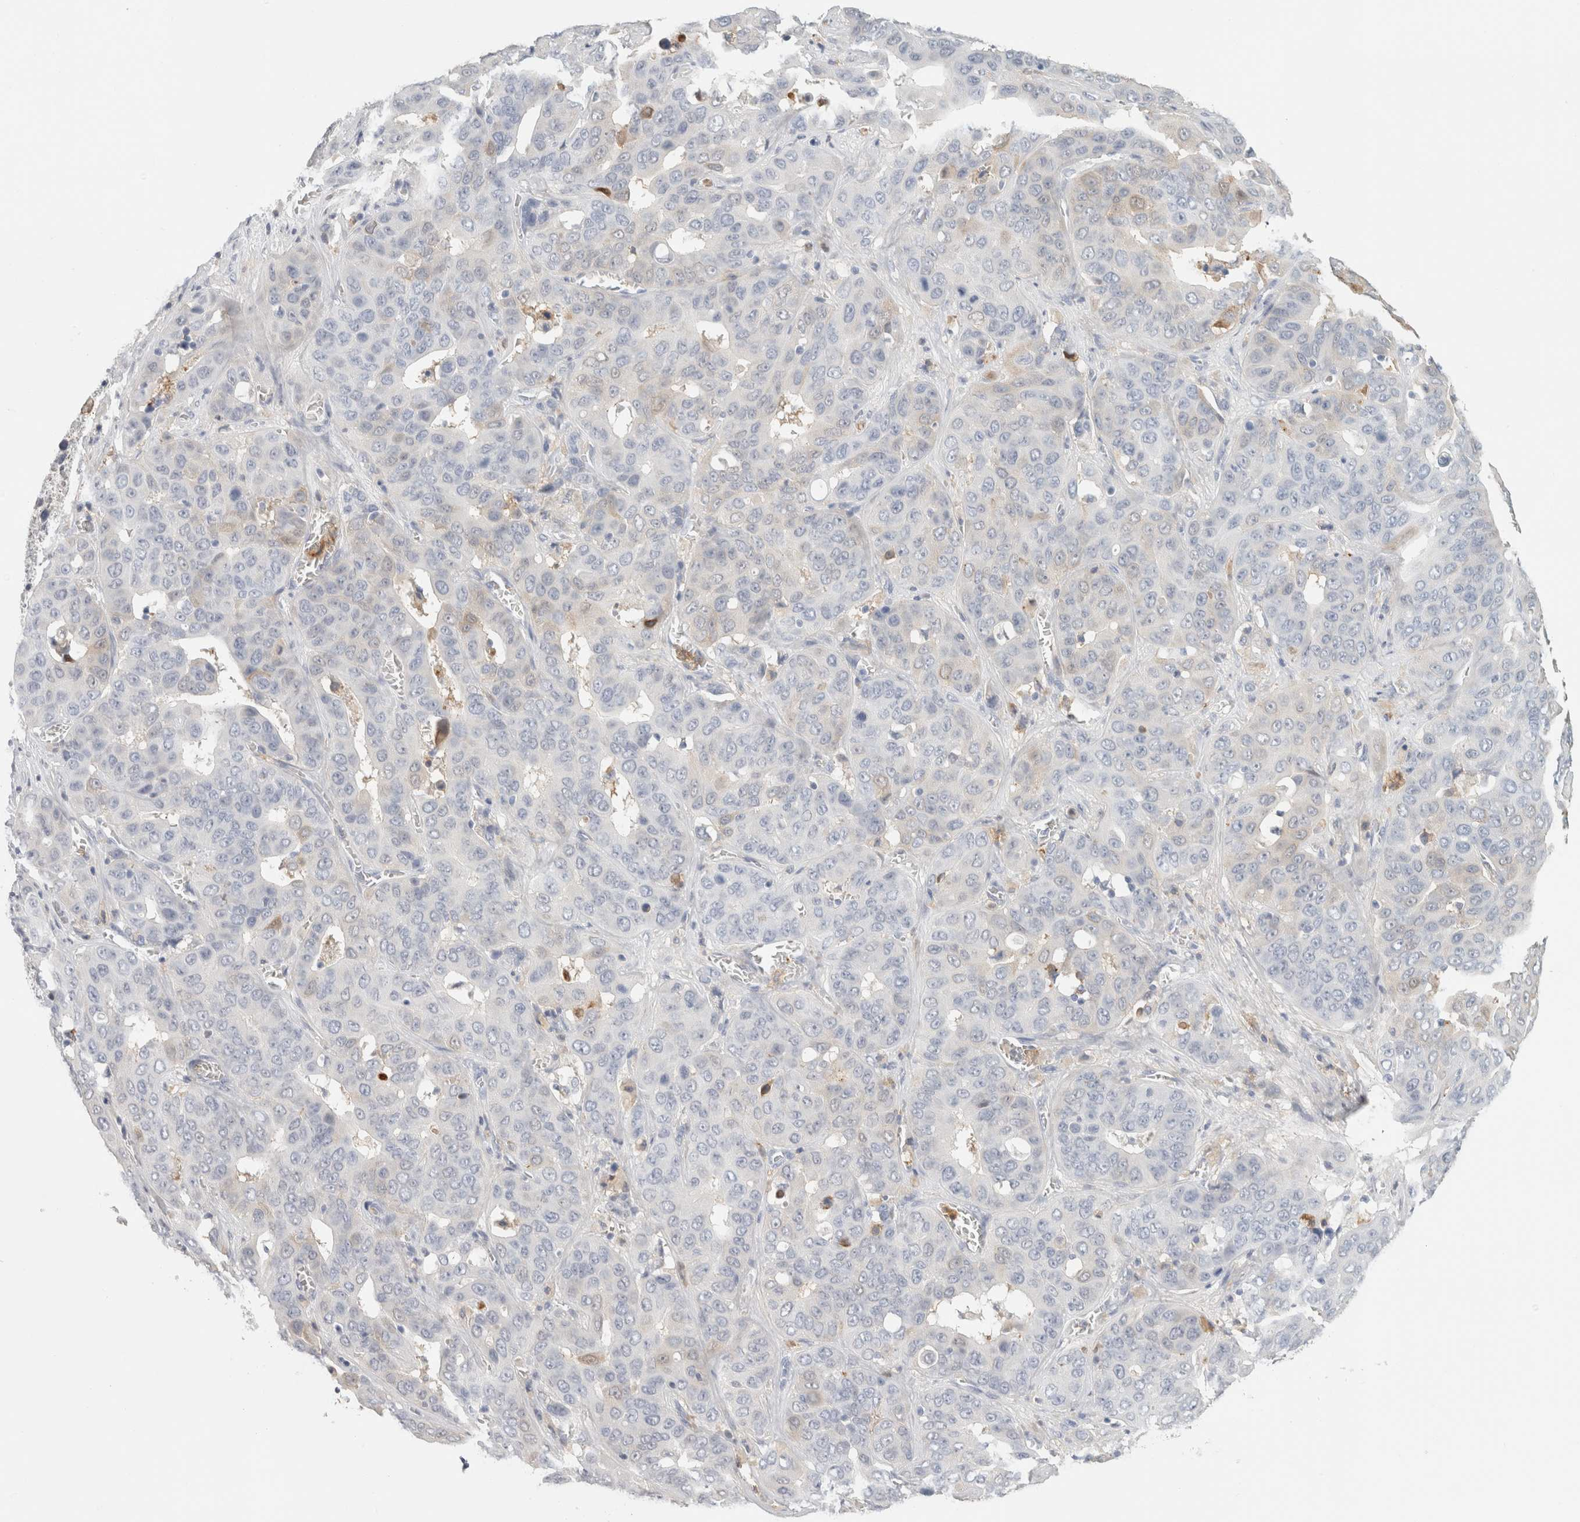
{"staining": {"intensity": "negative", "quantity": "none", "location": "none"}, "tissue": "liver cancer", "cell_type": "Tumor cells", "image_type": "cancer", "snomed": [{"axis": "morphology", "description": "Cholangiocarcinoma"}, {"axis": "topography", "description": "Liver"}], "caption": "Tumor cells show no significant staining in cholangiocarcinoma (liver).", "gene": "P2RY2", "patient": {"sex": "female", "age": 52}}